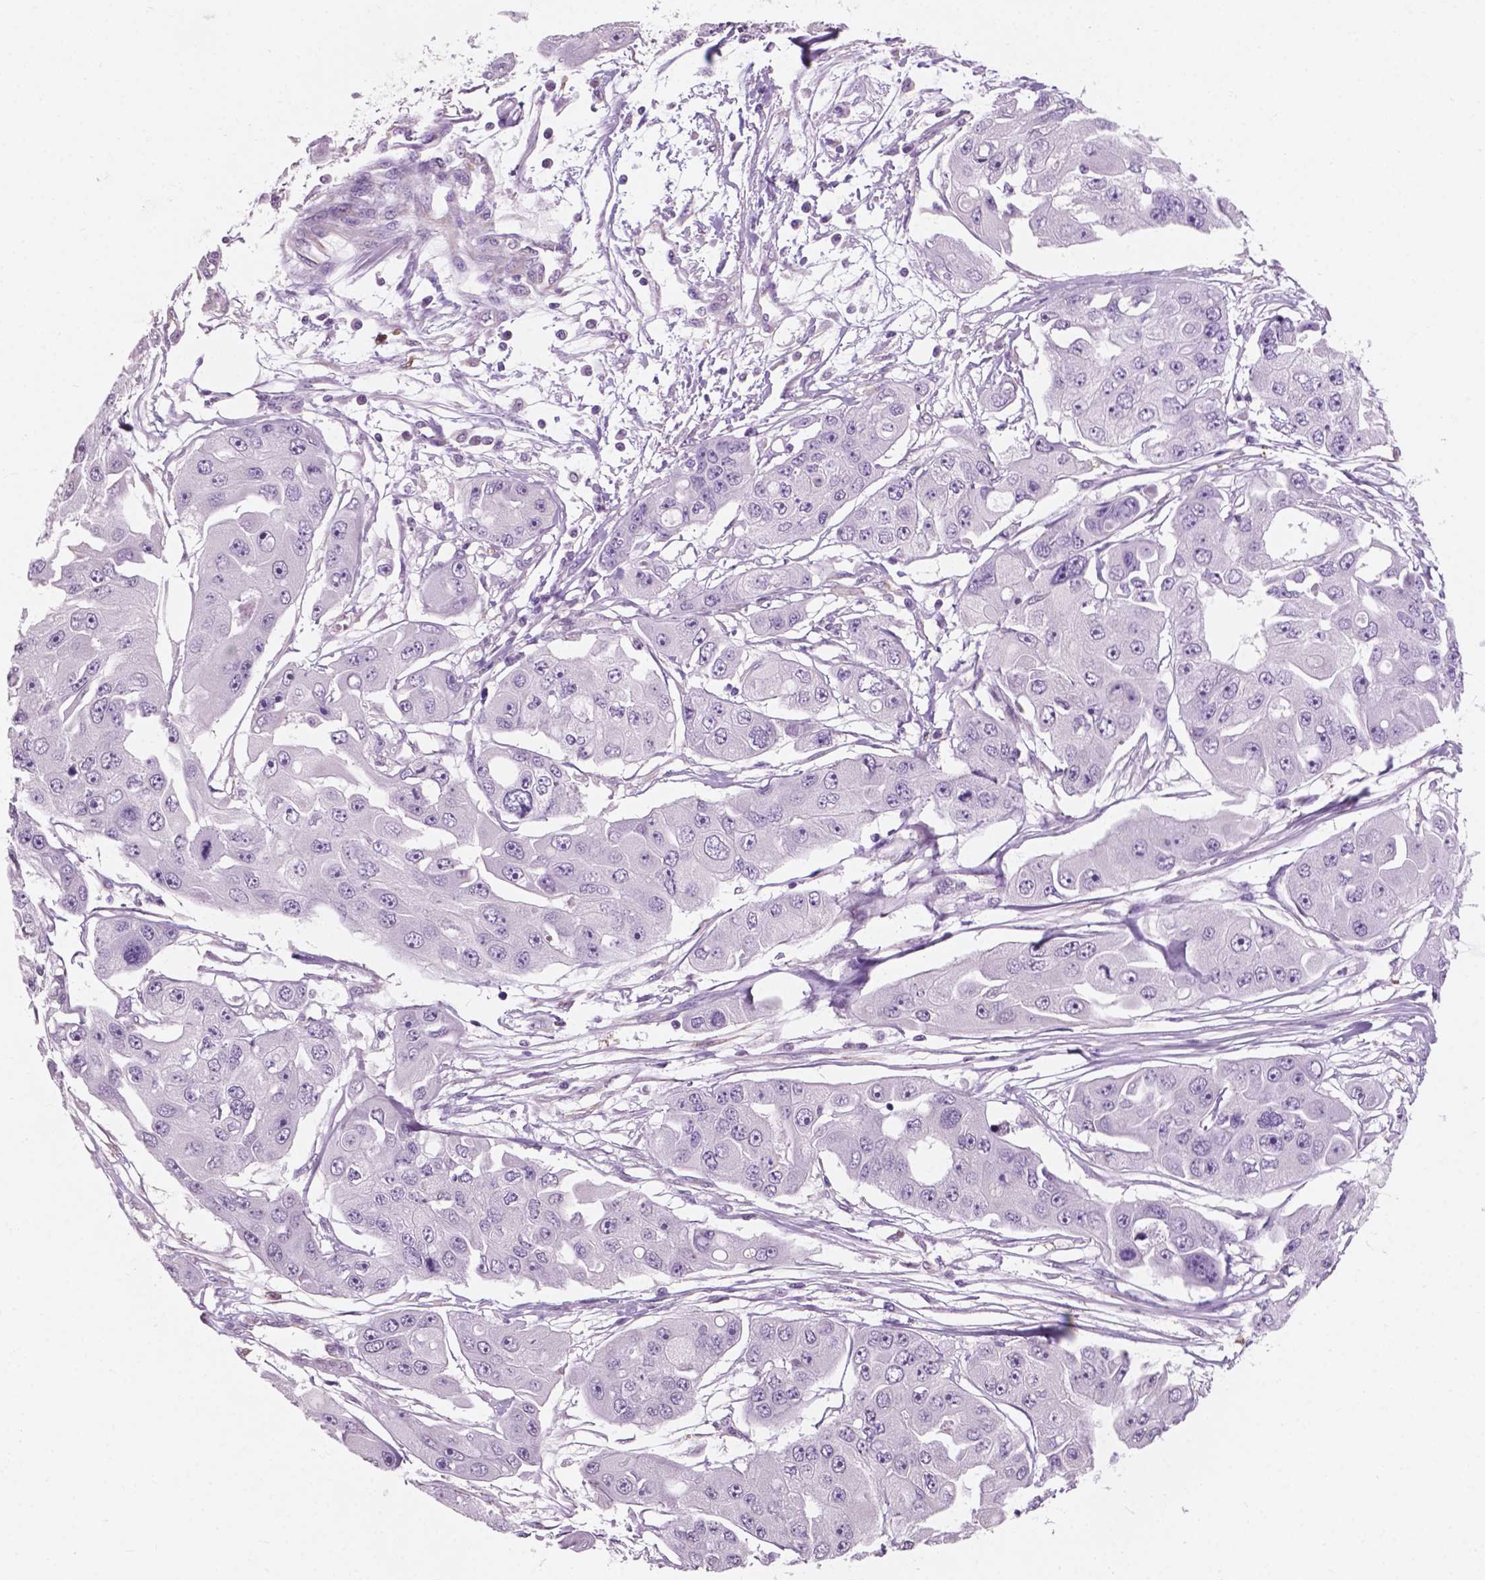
{"staining": {"intensity": "negative", "quantity": "none", "location": "none"}, "tissue": "ovarian cancer", "cell_type": "Tumor cells", "image_type": "cancer", "snomed": [{"axis": "morphology", "description": "Cystadenocarcinoma, serous, NOS"}, {"axis": "topography", "description": "Ovary"}], "caption": "Tumor cells are negative for protein expression in human ovarian cancer.", "gene": "AWAT1", "patient": {"sex": "female", "age": 56}}